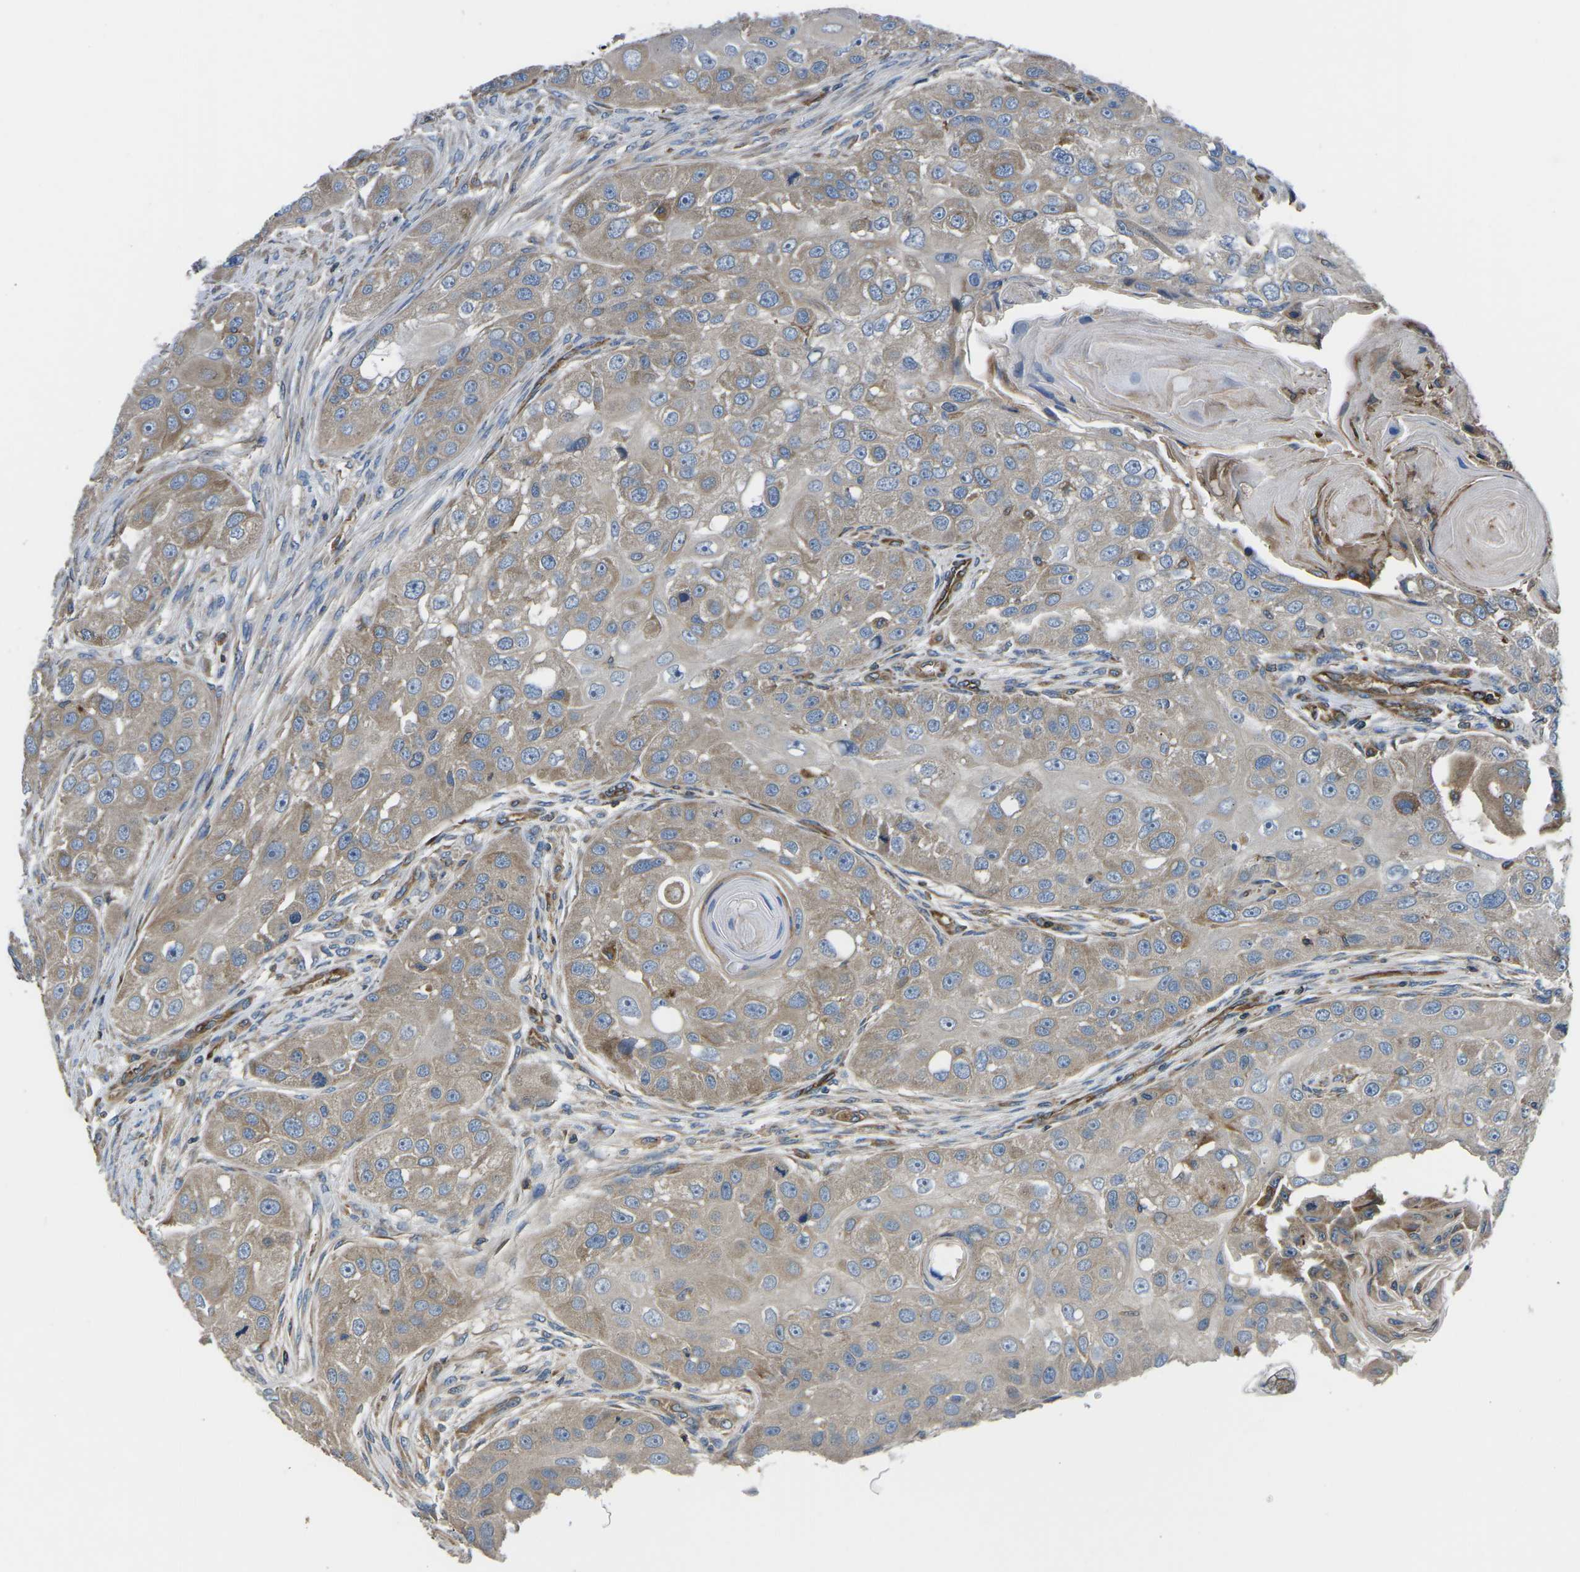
{"staining": {"intensity": "weak", "quantity": ">75%", "location": "cytoplasmic/membranous"}, "tissue": "head and neck cancer", "cell_type": "Tumor cells", "image_type": "cancer", "snomed": [{"axis": "morphology", "description": "Normal tissue, NOS"}, {"axis": "morphology", "description": "Squamous cell carcinoma, NOS"}, {"axis": "topography", "description": "Skeletal muscle"}, {"axis": "topography", "description": "Head-Neck"}], "caption": "Tumor cells reveal low levels of weak cytoplasmic/membranous staining in approximately >75% of cells in squamous cell carcinoma (head and neck).", "gene": "KCNJ15", "patient": {"sex": "male", "age": 51}}